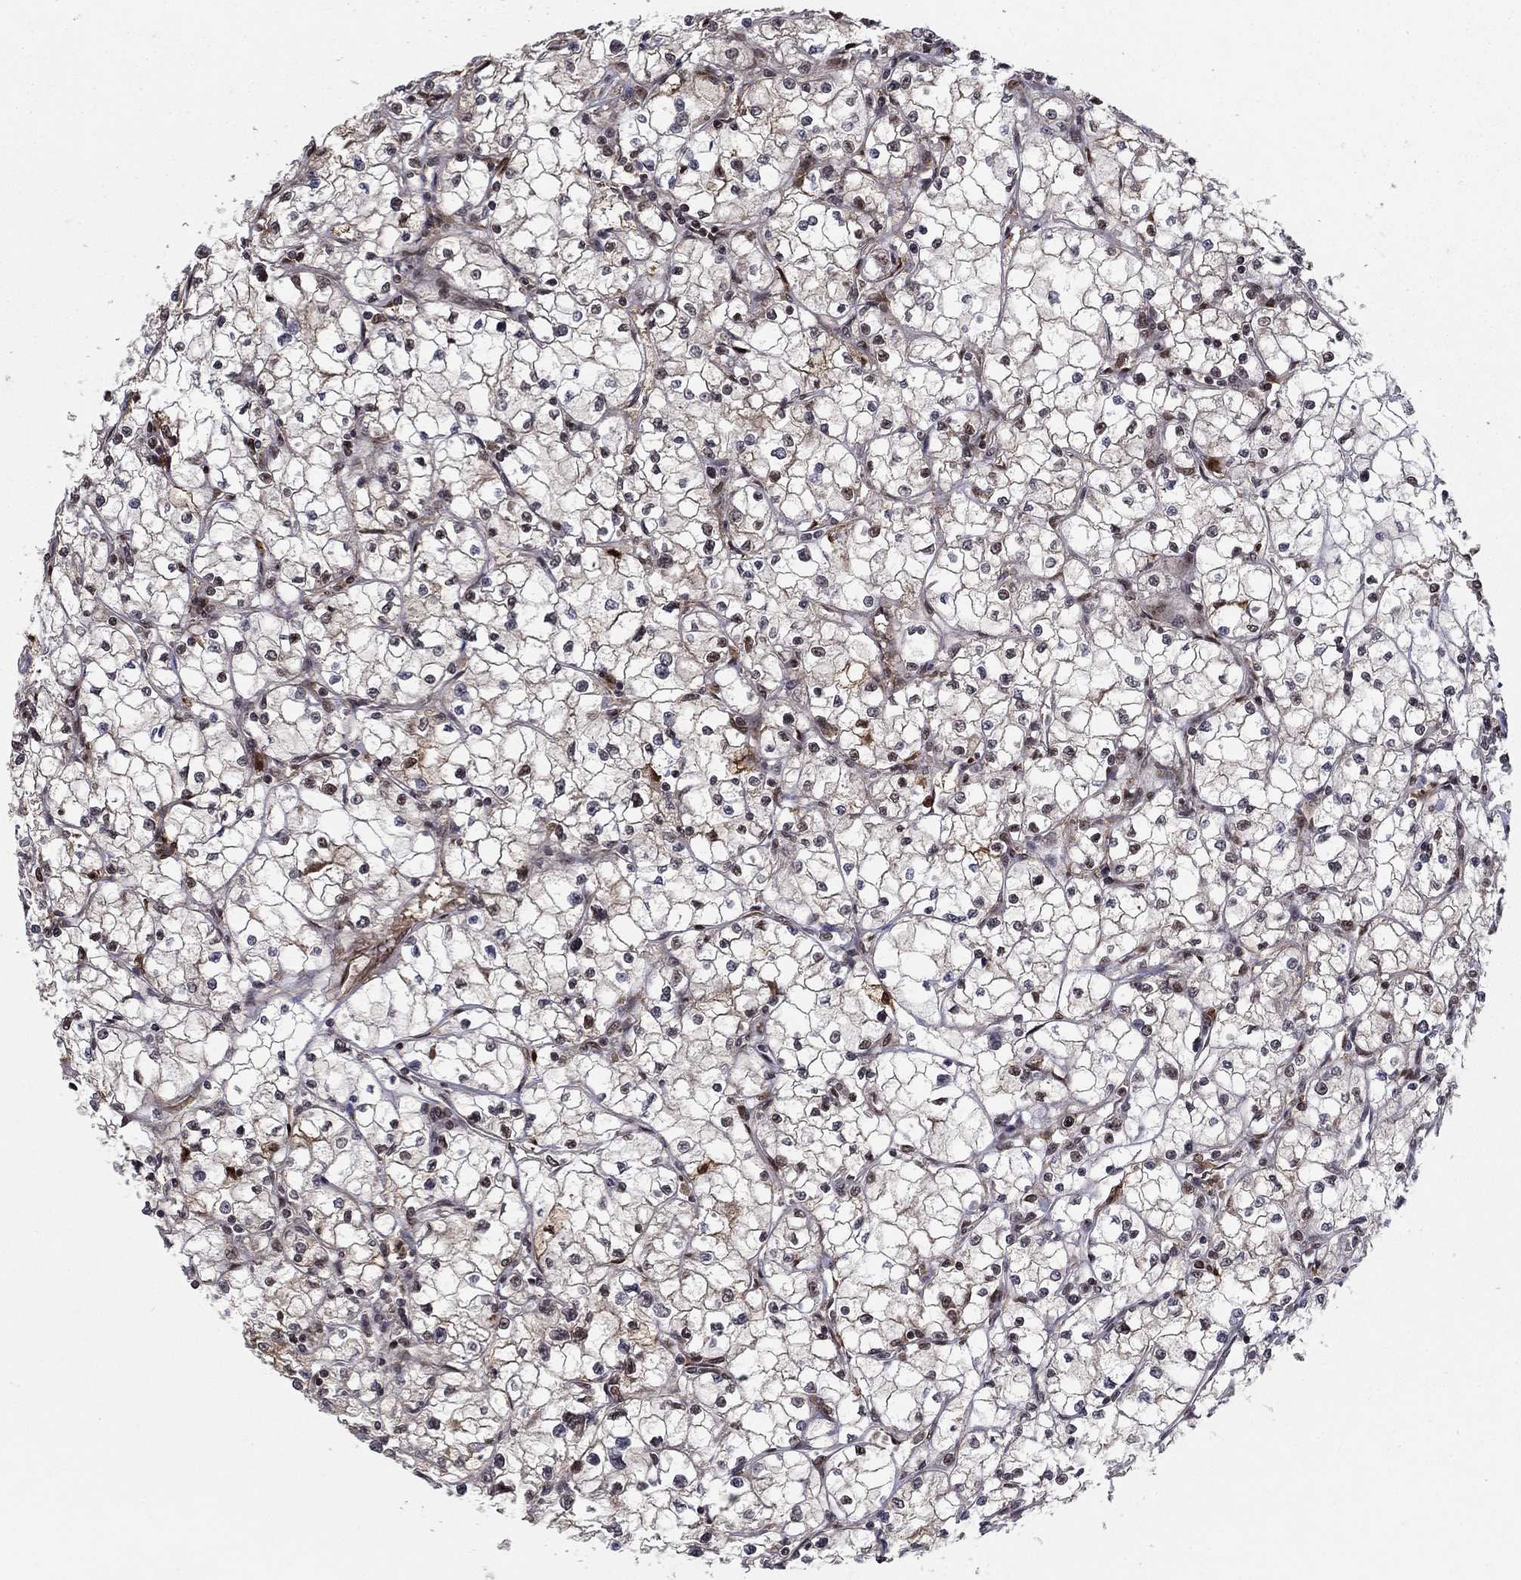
{"staining": {"intensity": "weak", "quantity": "25%-75%", "location": "cytoplasmic/membranous"}, "tissue": "renal cancer", "cell_type": "Tumor cells", "image_type": "cancer", "snomed": [{"axis": "morphology", "description": "Adenocarcinoma, NOS"}, {"axis": "topography", "description": "Kidney"}], "caption": "A micrograph showing weak cytoplasmic/membranous positivity in approximately 25%-75% of tumor cells in renal cancer (adenocarcinoma), as visualized by brown immunohistochemical staining.", "gene": "CDCA7L", "patient": {"sex": "male", "age": 67}}